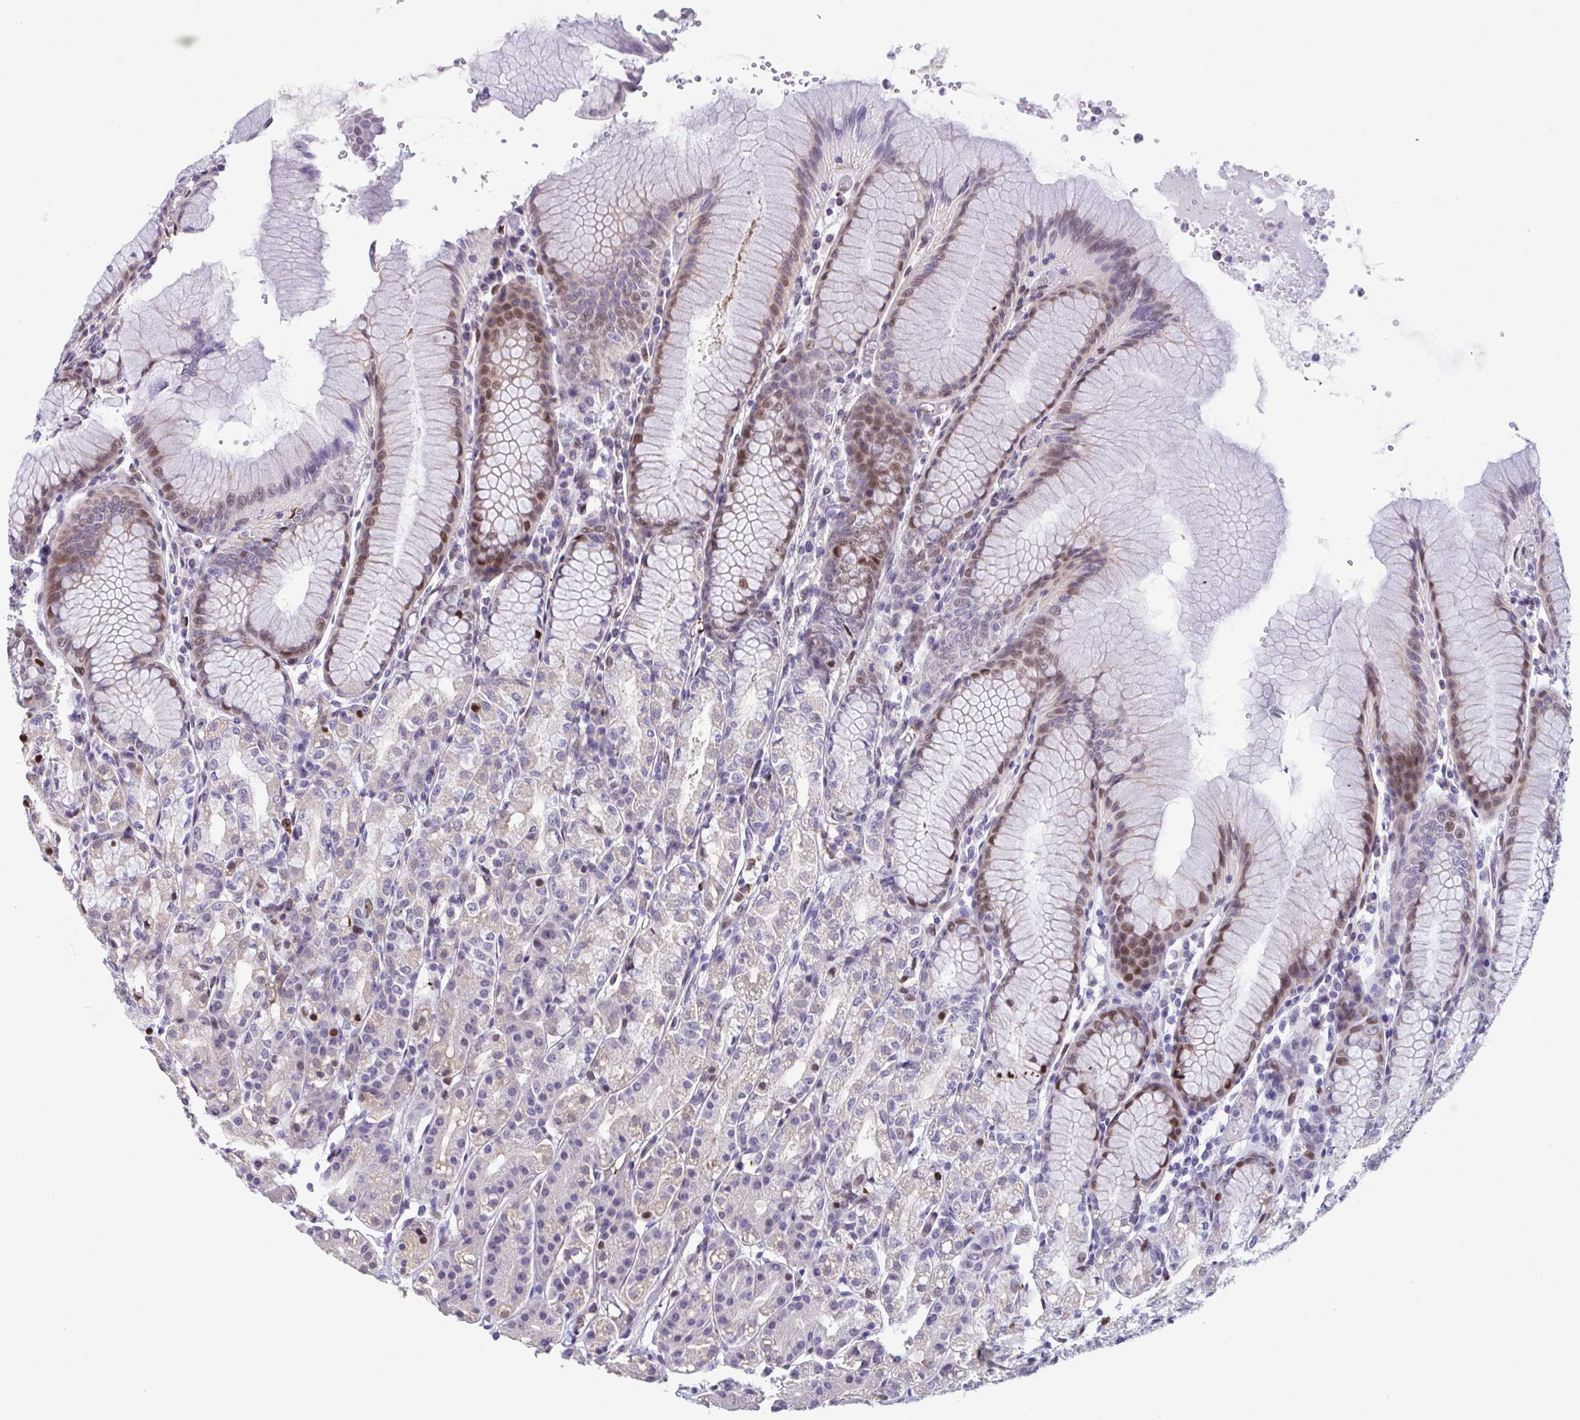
{"staining": {"intensity": "moderate", "quantity": "<25%", "location": "nuclear"}, "tissue": "stomach", "cell_type": "Glandular cells", "image_type": "normal", "snomed": [{"axis": "morphology", "description": "Normal tissue, NOS"}, {"axis": "topography", "description": "Stomach"}], "caption": "This photomicrograph shows normal stomach stained with immunohistochemistry (IHC) to label a protein in brown. The nuclear of glandular cells show moderate positivity for the protein. Nuclei are counter-stained blue.", "gene": "PELI1", "patient": {"sex": "female", "age": 57}}